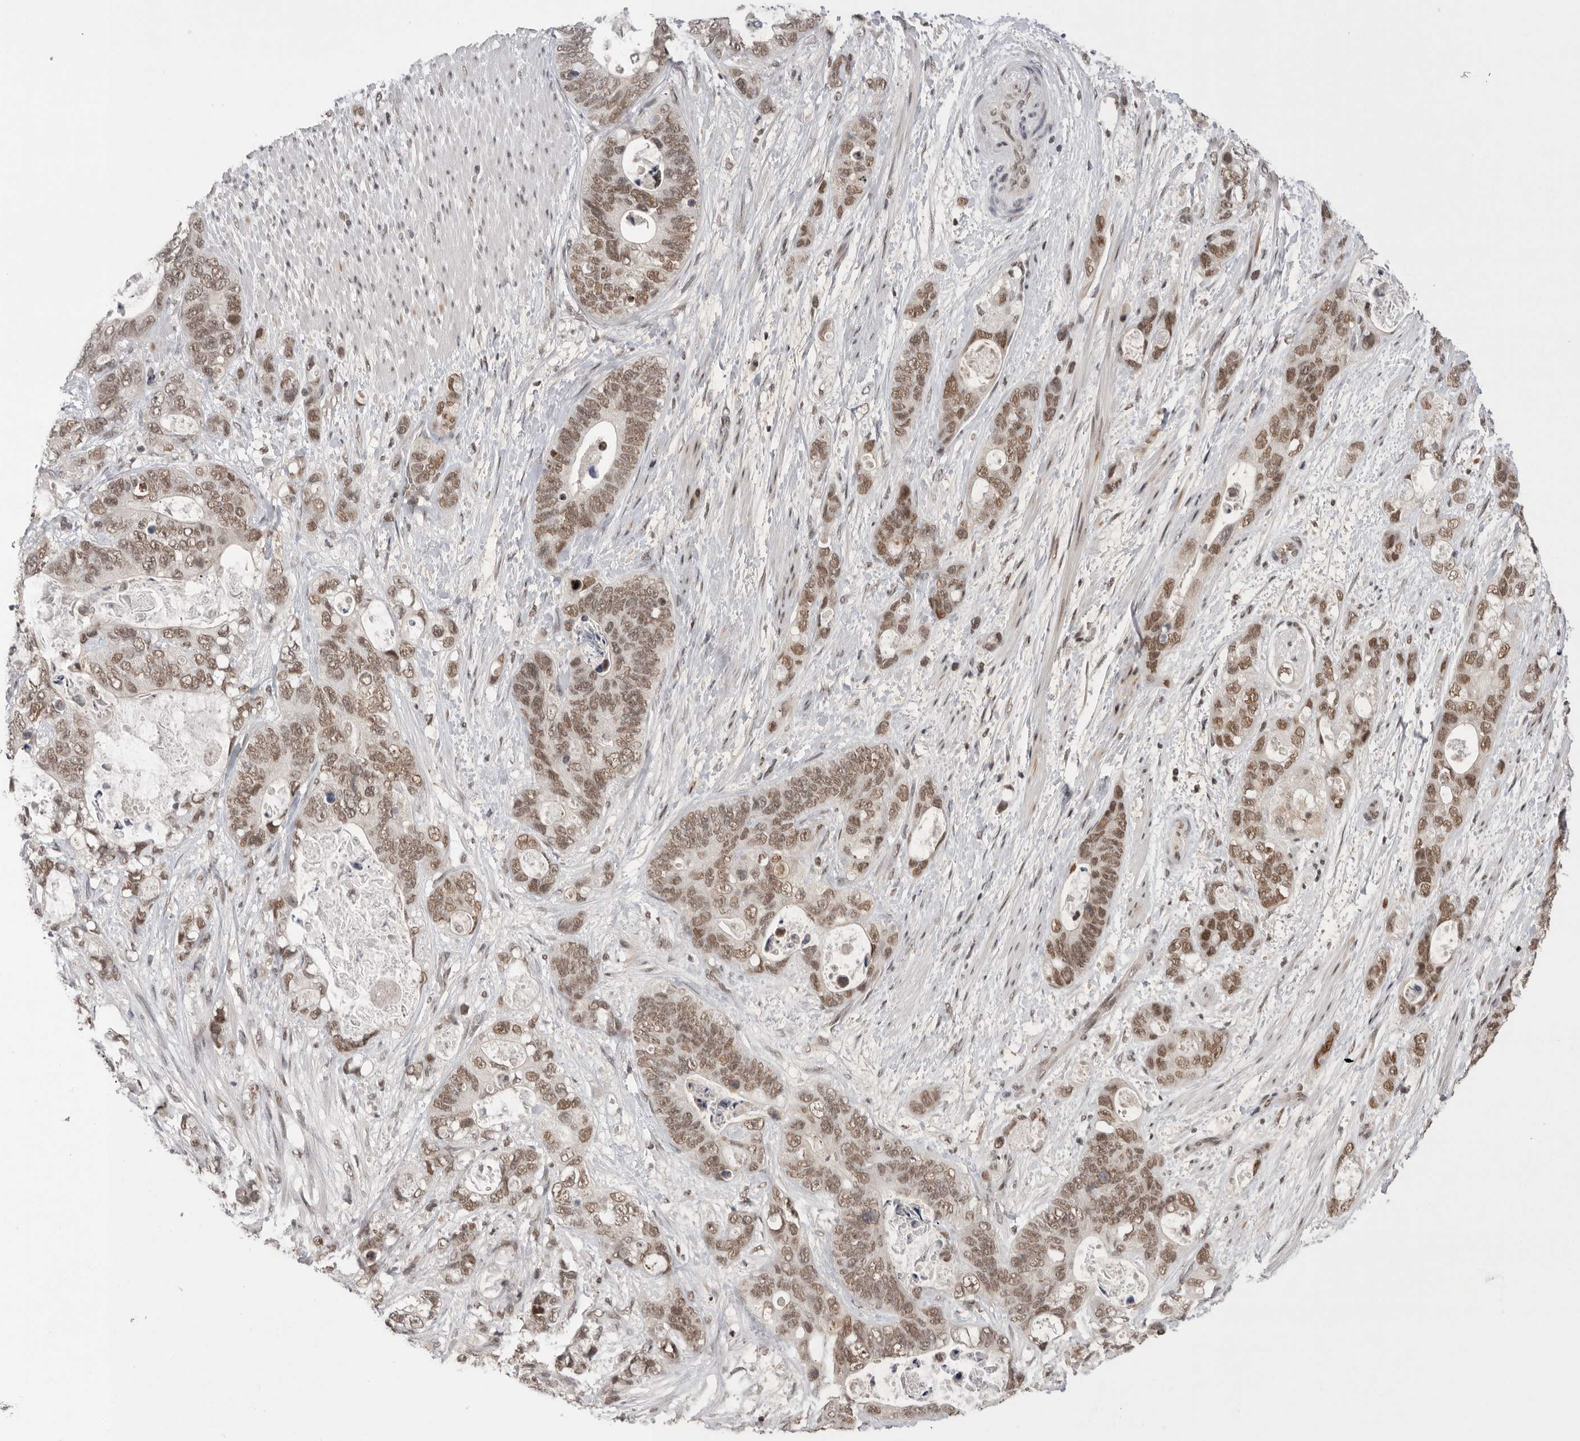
{"staining": {"intensity": "moderate", "quantity": ">75%", "location": "nuclear"}, "tissue": "stomach cancer", "cell_type": "Tumor cells", "image_type": "cancer", "snomed": [{"axis": "morphology", "description": "Normal tissue, NOS"}, {"axis": "morphology", "description": "Adenocarcinoma, NOS"}, {"axis": "topography", "description": "Stomach"}], "caption": "IHC histopathology image of stomach adenocarcinoma stained for a protein (brown), which displays medium levels of moderate nuclear expression in about >75% of tumor cells.", "gene": "POU5F1", "patient": {"sex": "female", "age": 89}}